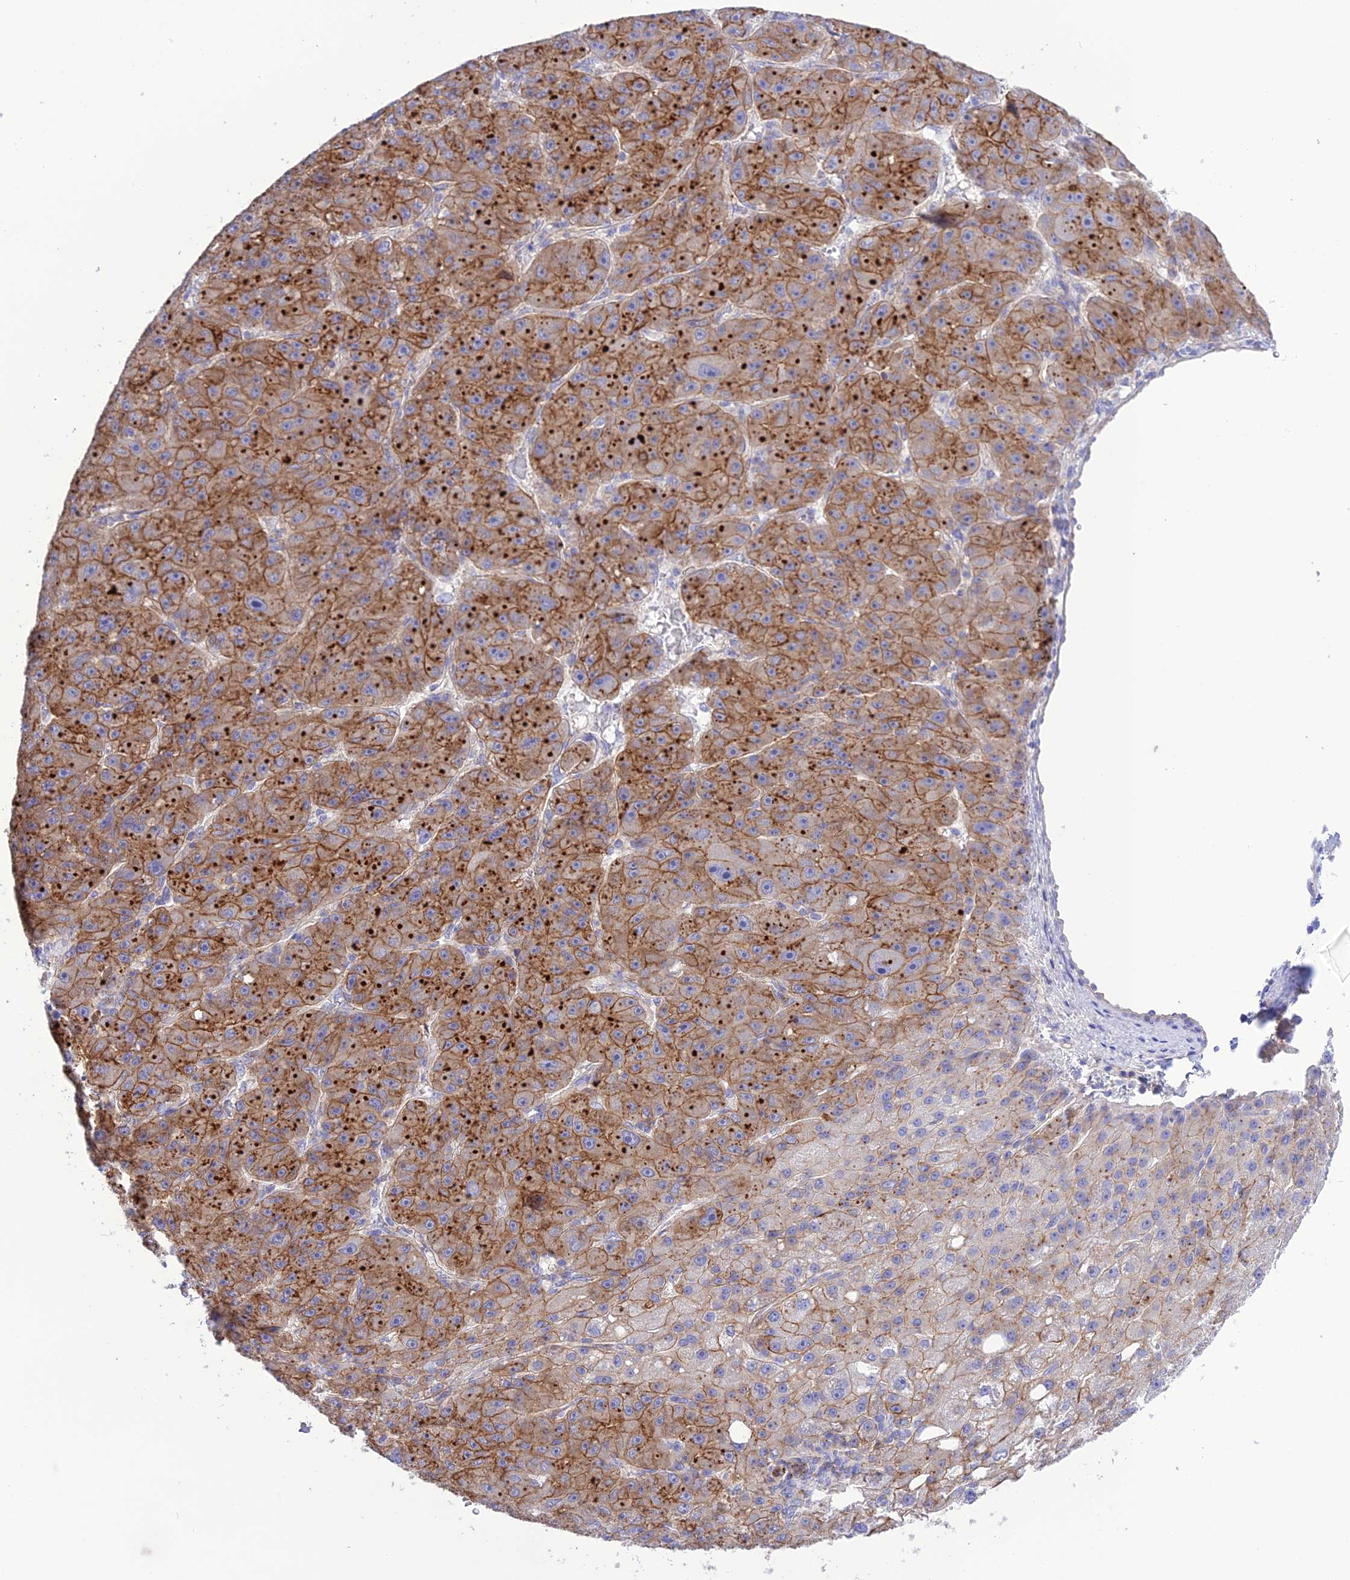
{"staining": {"intensity": "strong", "quantity": "25%-75%", "location": "cytoplasmic/membranous"}, "tissue": "liver cancer", "cell_type": "Tumor cells", "image_type": "cancer", "snomed": [{"axis": "morphology", "description": "Carcinoma, Hepatocellular, NOS"}, {"axis": "topography", "description": "Liver"}], "caption": "Tumor cells reveal strong cytoplasmic/membranous positivity in approximately 25%-75% of cells in hepatocellular carcinoma (liver).", "gene": "CHSY3", "patient": {"sex": "male", "age": 67}}